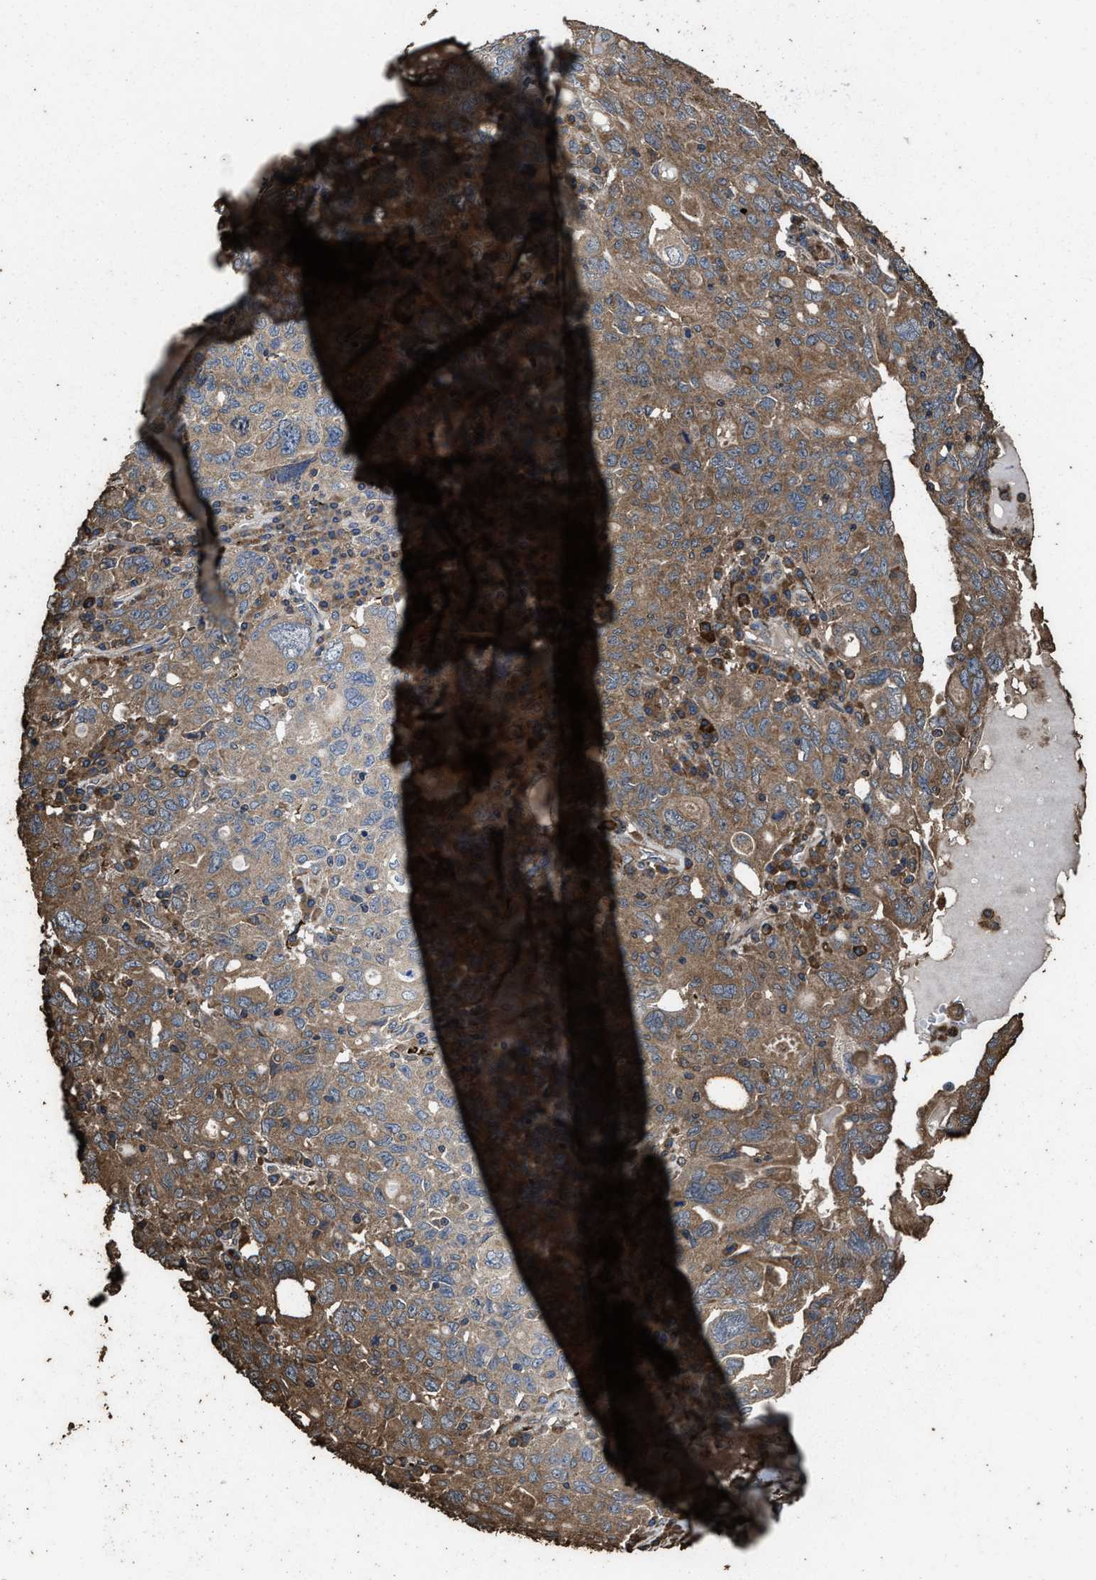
{"staining": {"intensity": "moderate", "quantity": ">75%", "location": "cytoplasmic/membranous"}, "tissue": "ovarian cancer", "cell_type": "Tumor cells", "image_type": "cancer", "snomed": [{"axis": "morphology", "description": "Carcinoma, endometroid"}, {"axis": "topography", "description": "Ovary"}], "caption": "A photomicrograph showing moderate cytoplasmic/membranous positivity in approximately >75% of tumor cells in ovarian cancer, as visualized by brown immunohistochemical staining.", "gene": "ZMYND19", "patient": {"sex": "female", "age": 62}}